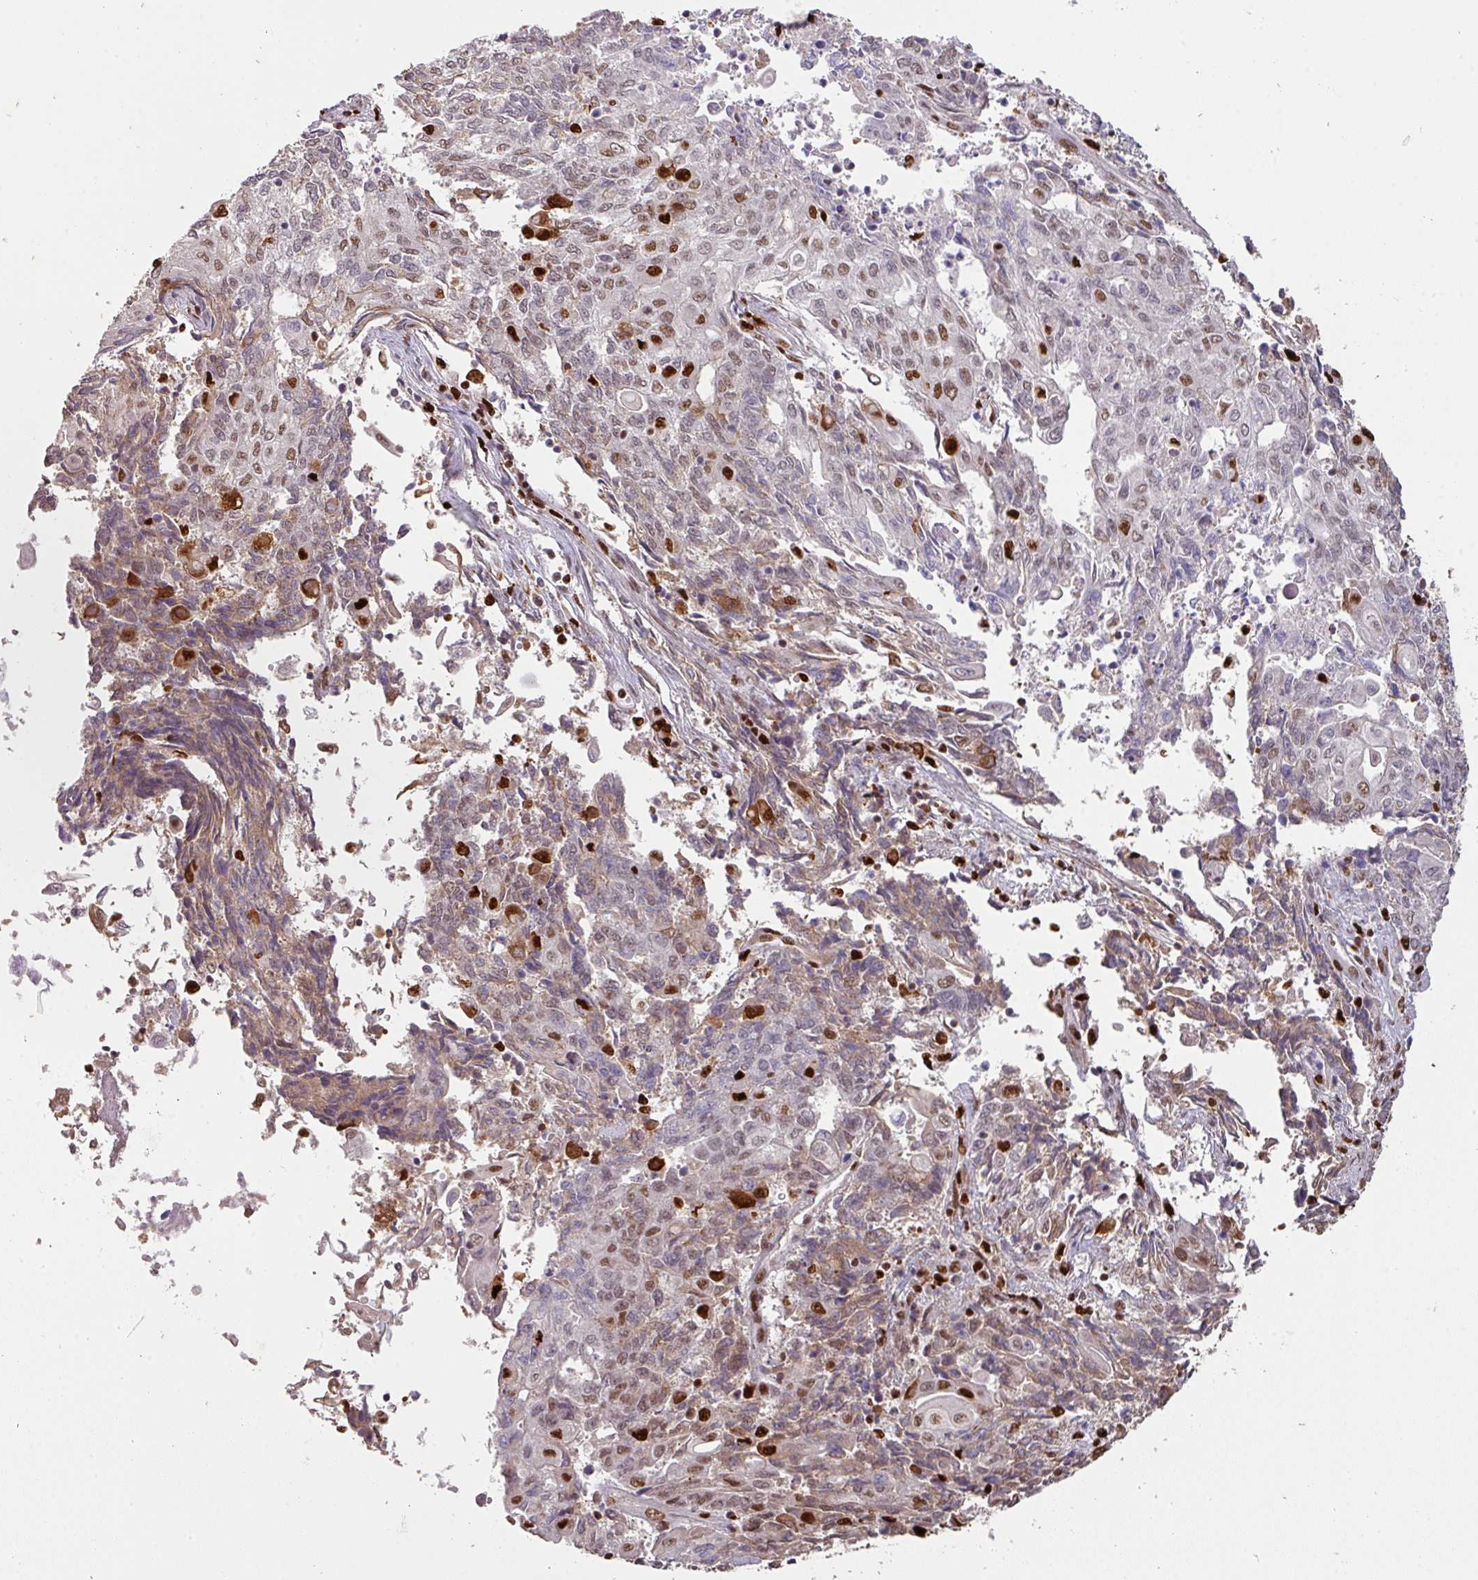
{"staining": {"intensity": "moderate", "quantity": "25%-75%", "location": "nuclear"}, "tissue": "endometrial cancer", "cell_type": "Tumor cells", "image_type": "cancer", "snomed": [{"axis": "morphology", "description": "Adenocarcinoma, NOS"}, {"axis": "topography", "description": "Endometrium"}], "caption": "Endometrial cancer stained with DAB (3,3'-diaminobenzidine) immunohistochemistry displays medium levels of moderate nuclear positivity in about 25%-75% of tumor cells.", "gene": "SAMHD1", "patient": {"sex": "female", "age": 54}}